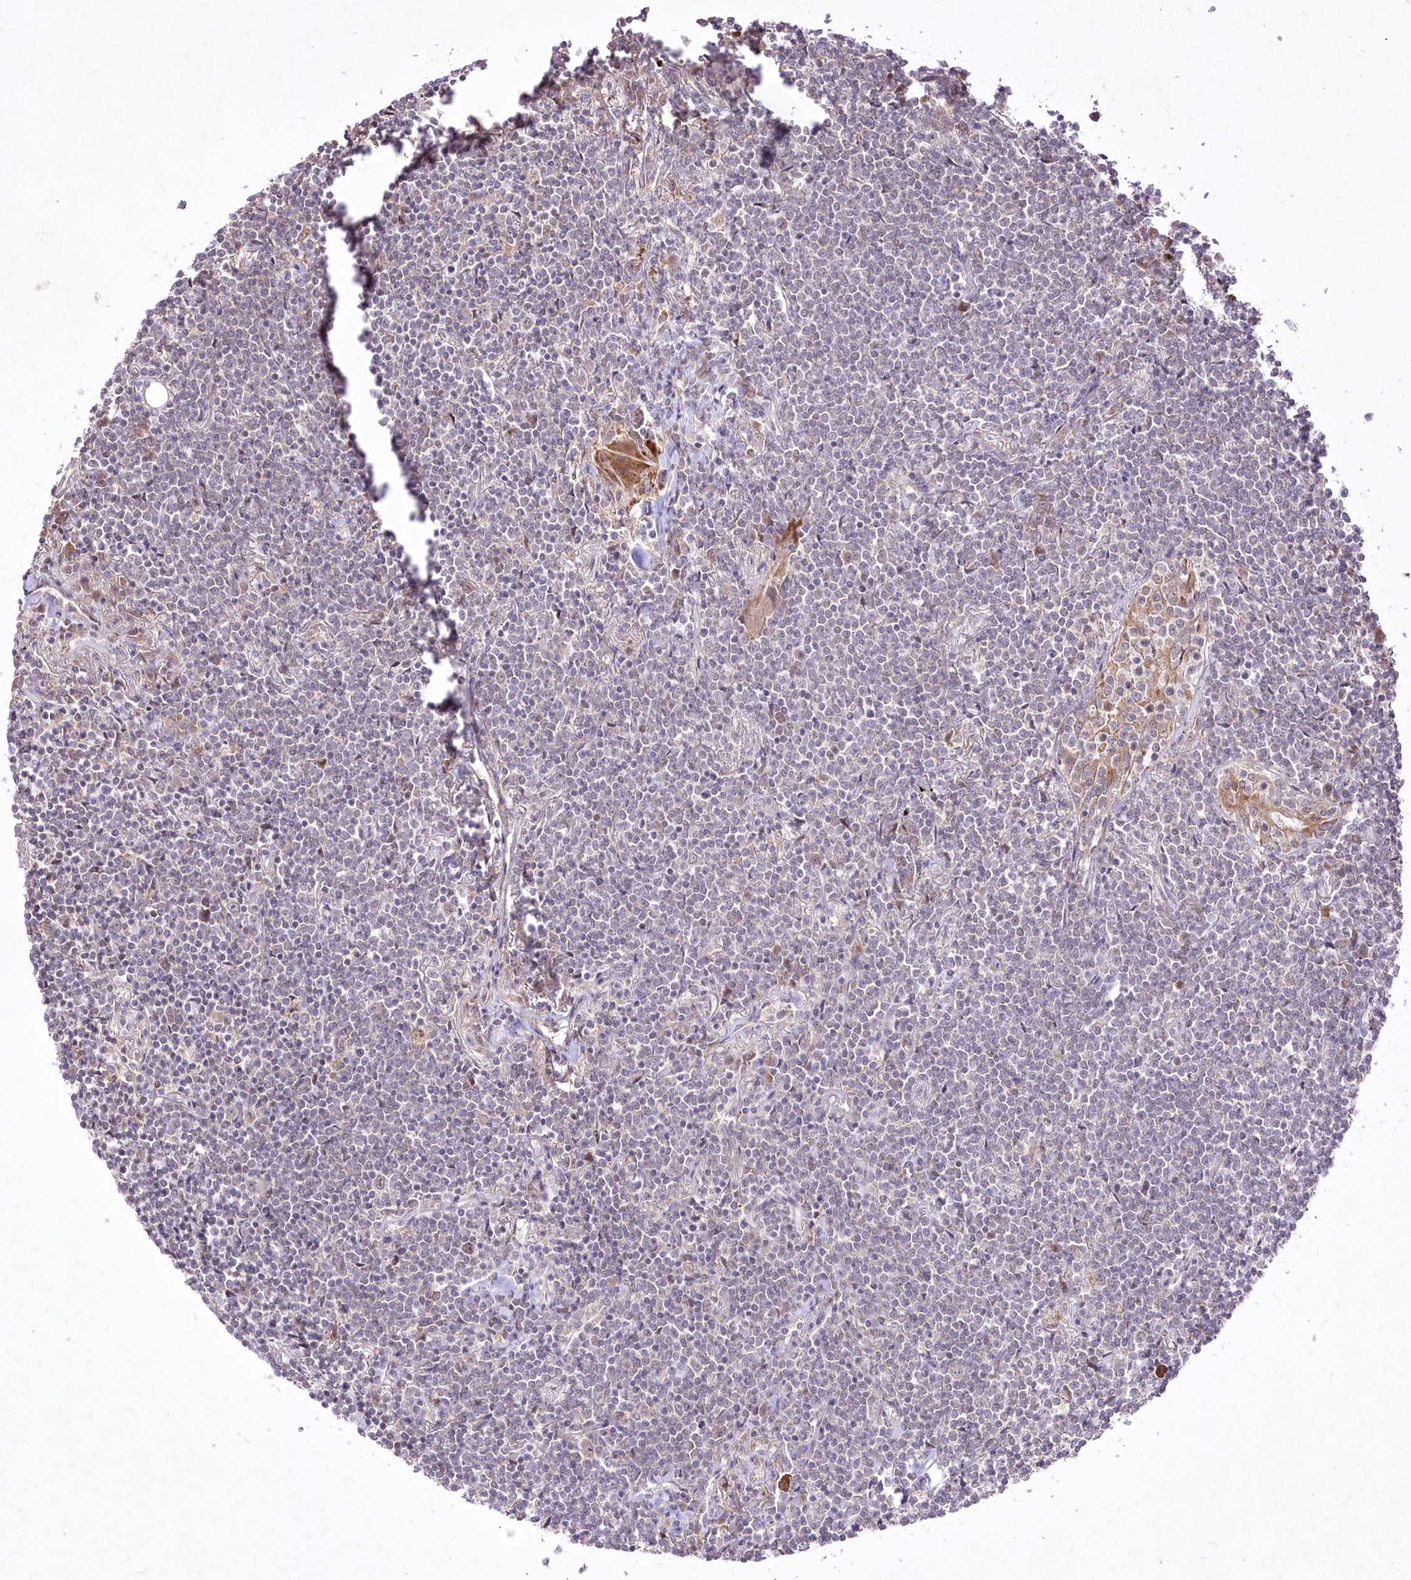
{"staining": {"intensity": "negative", "quantity": "none", "location": "none"}, "tissue": "lymphoma", "cell_type": "Tumor cells", "image_type": "cancer", "snomed": [{"axis": "morphology", "description": "Malignant lymphoma, non-Hodgkin's type, Low grade"}, {"axis": "topography", "description": "Lung"}], "caption": "Tumor cells are negative for protein expression in human low-grade malignant lymphoma, non-Hodgkin's type.", "gene": "HELT", "patient": {"sex": "female", "age": 71}}